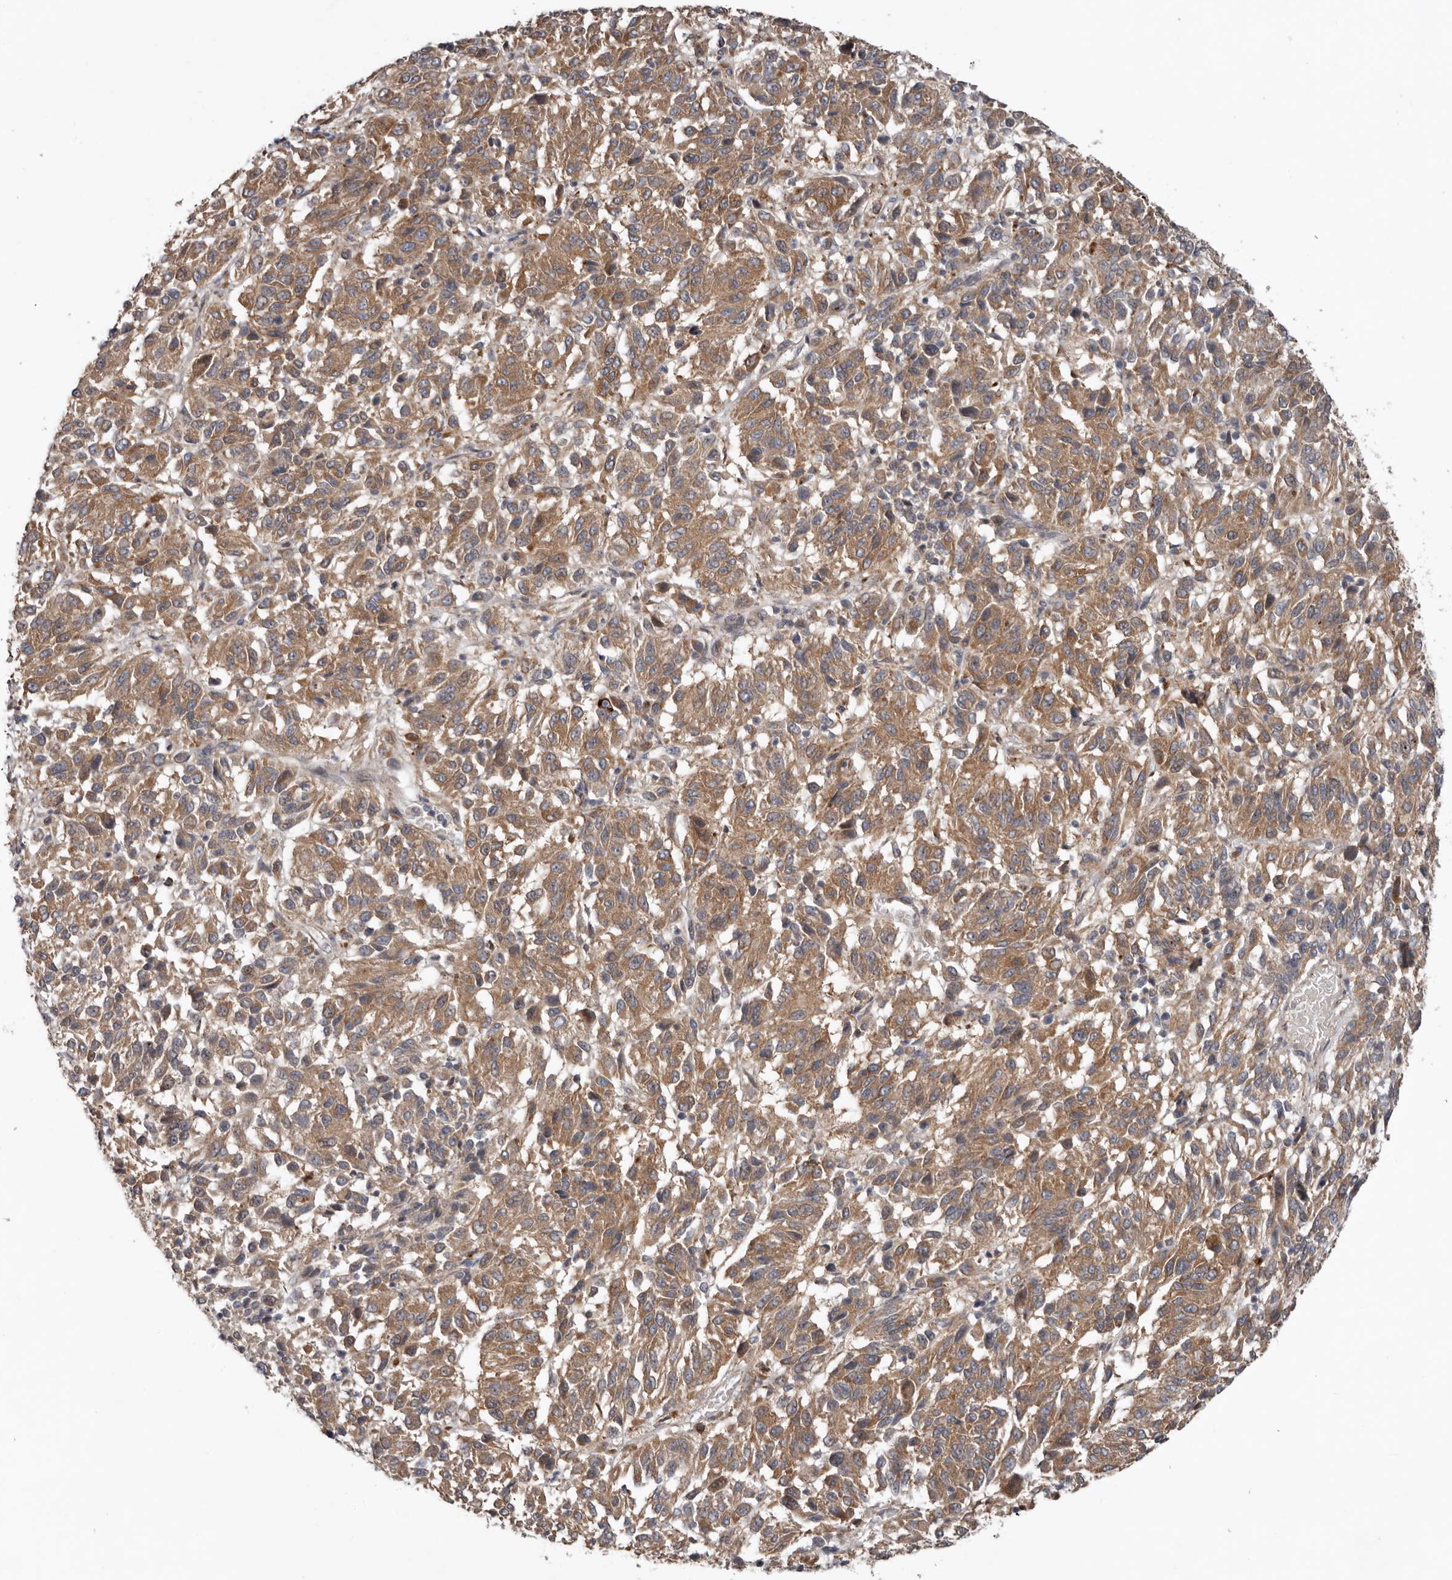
{"staining": {"intensity": "moderate", "quantity": "25%-75%", "location": "cytoplasmic/membranous"}, "tissue": "melanoma", "cell_type": "Tumor cells", "image_type": "cancer", "snomed": [{"axis": "morphology", "description": "Malignant melanoma, NOS"}, {"axis": "topography", "description": "Skin"}], "caption": "High-power microscopy captured an immunohistochemistry (IHC) histopathology image of malignant melanoma, revealing moderate cytoplasmic/membranous expression in about 25%-75% of tumor cells.", "gene": "CHML", "patient": {"sex": "female", "age": 82}}